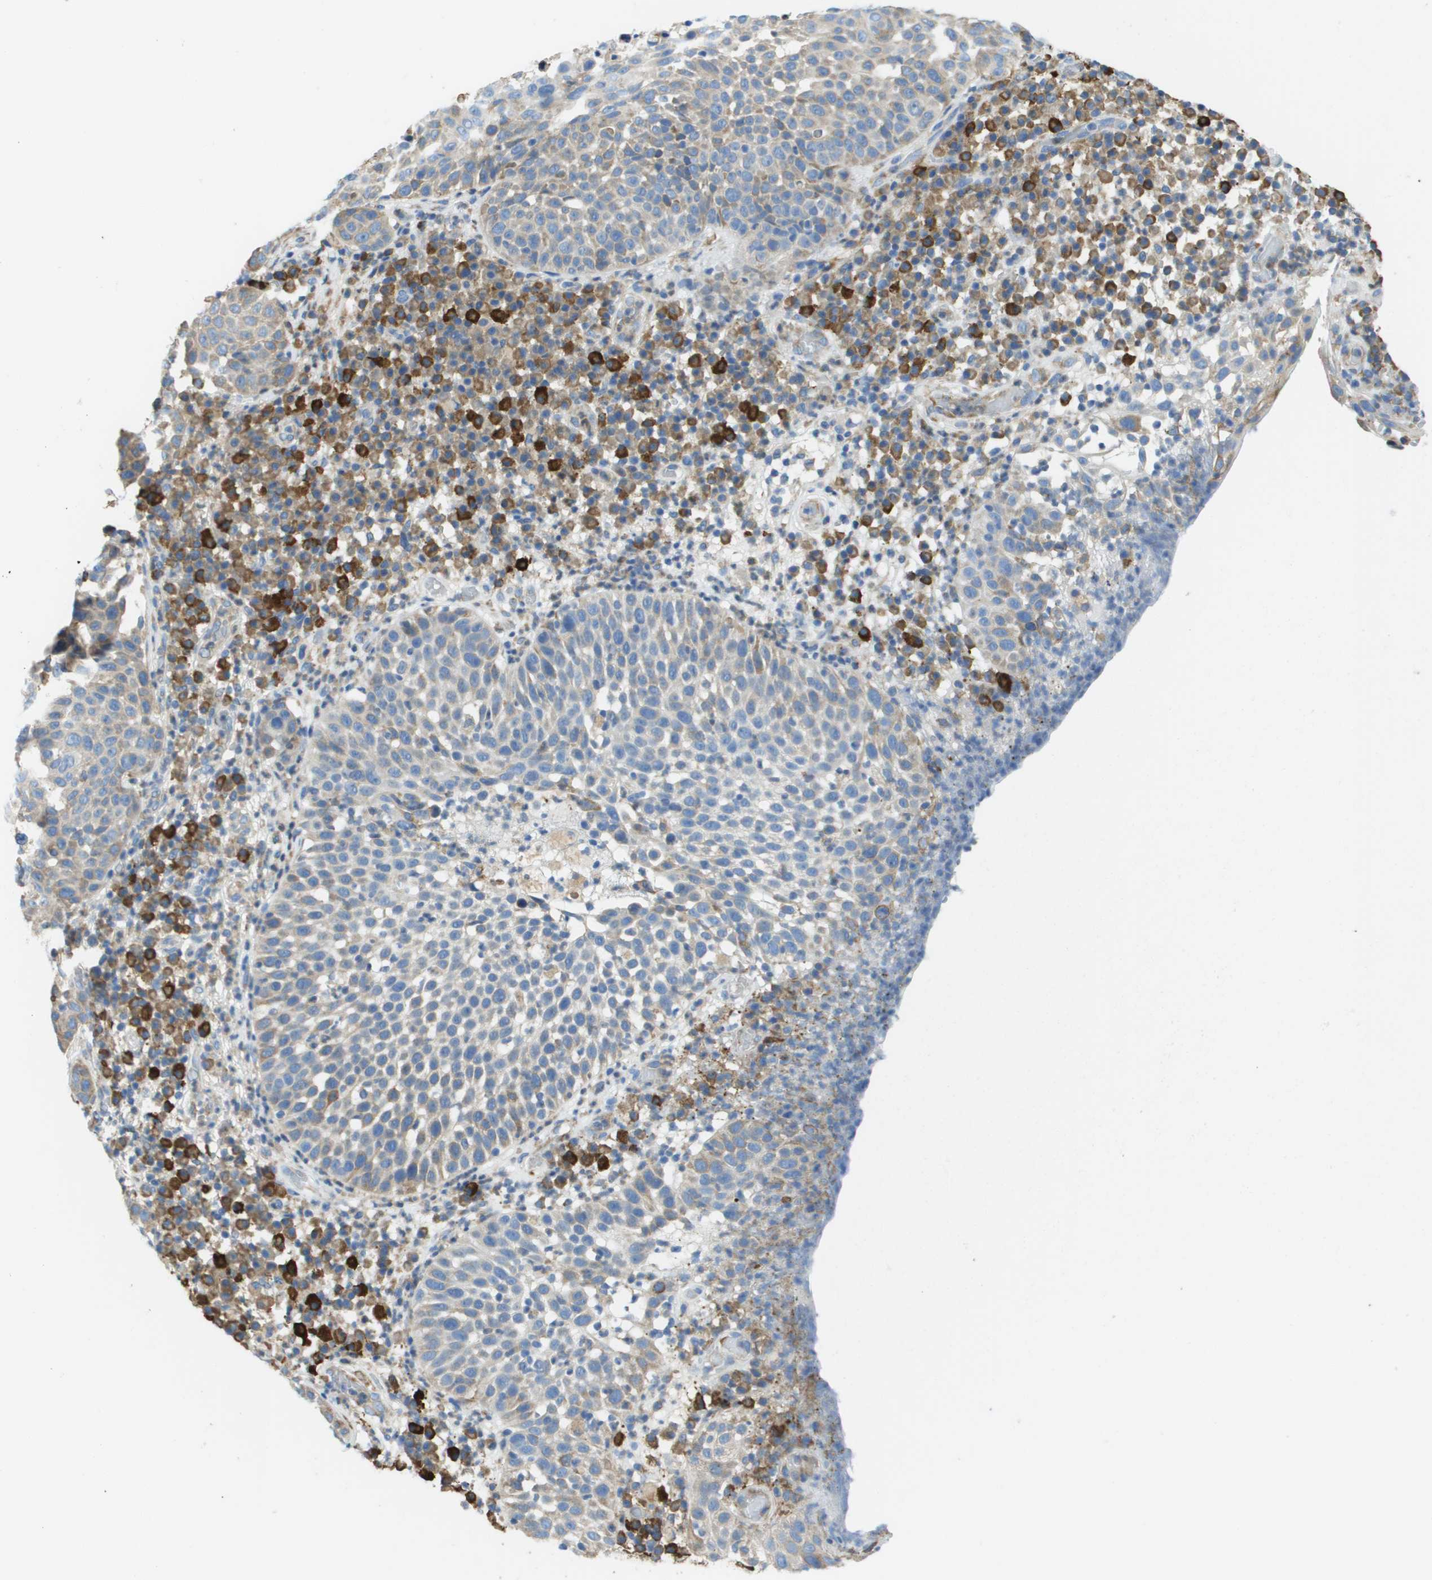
{"staining": {"intensity": "negative", "quantity": "none", "location": "none"}, "tissue": "skin cancer", "cell_type": "Tumor cells", "image_type": "cancer", "snomed": [{"axis": "morphology", "description": "Squamous cell carcinoma in situ, NOS"}, {"axis": "morphology", "description": "Squamous cell carcinoma, NOS"}, {"axis": "topography", "description": "Skin"}], "caption": "The photomicrograph demonstrates no staining of tumor cells in squamous cell carcinoma (skin).", "gene": "SDR42E1", "patient": {"sex": "male", "age": 93}}